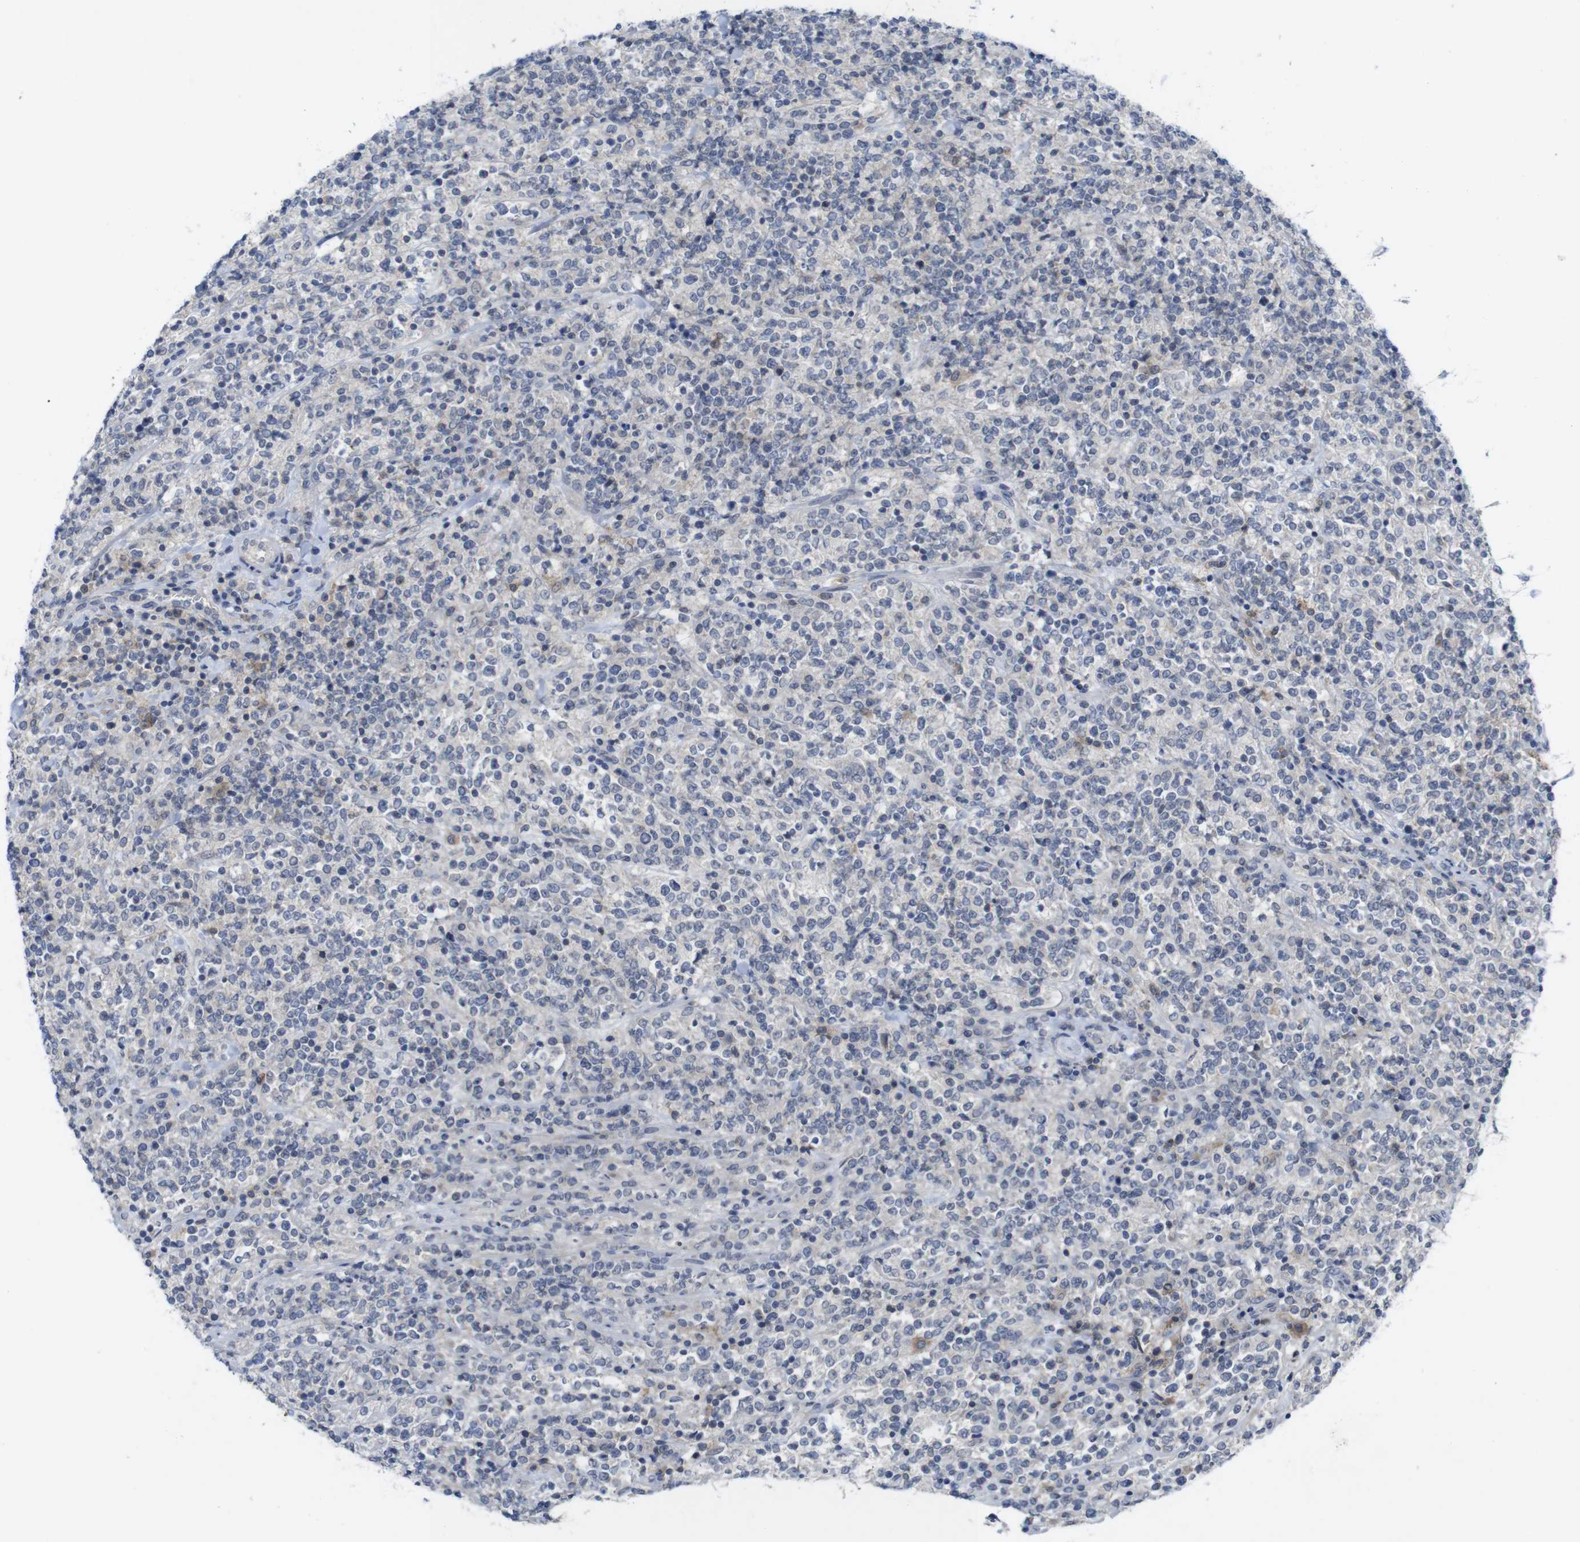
{"staining": {"intensity": "negative", "quantity": "none", "location": "none"}, "tissue": "lymphoma", "cell_type": "Tumor cells", "image_type": "cancer", "snomed": [{"axis": "morphology", "description": "Malignant lymphoma, non-Hodgkin's type, High grade"}, {"axis": "topography", "description": "Soft tissue"}], "caption": "An IHC photomicrograph of malignant lymphoma, non-Hodgkin's type (high-grade) is shown. There is no staining in tumor cells of malignant lymphoma, non-Hodgkin's type (high-grade).", "gene": "SLAMF7", "patient": {"sex": "male", "age": 18}}